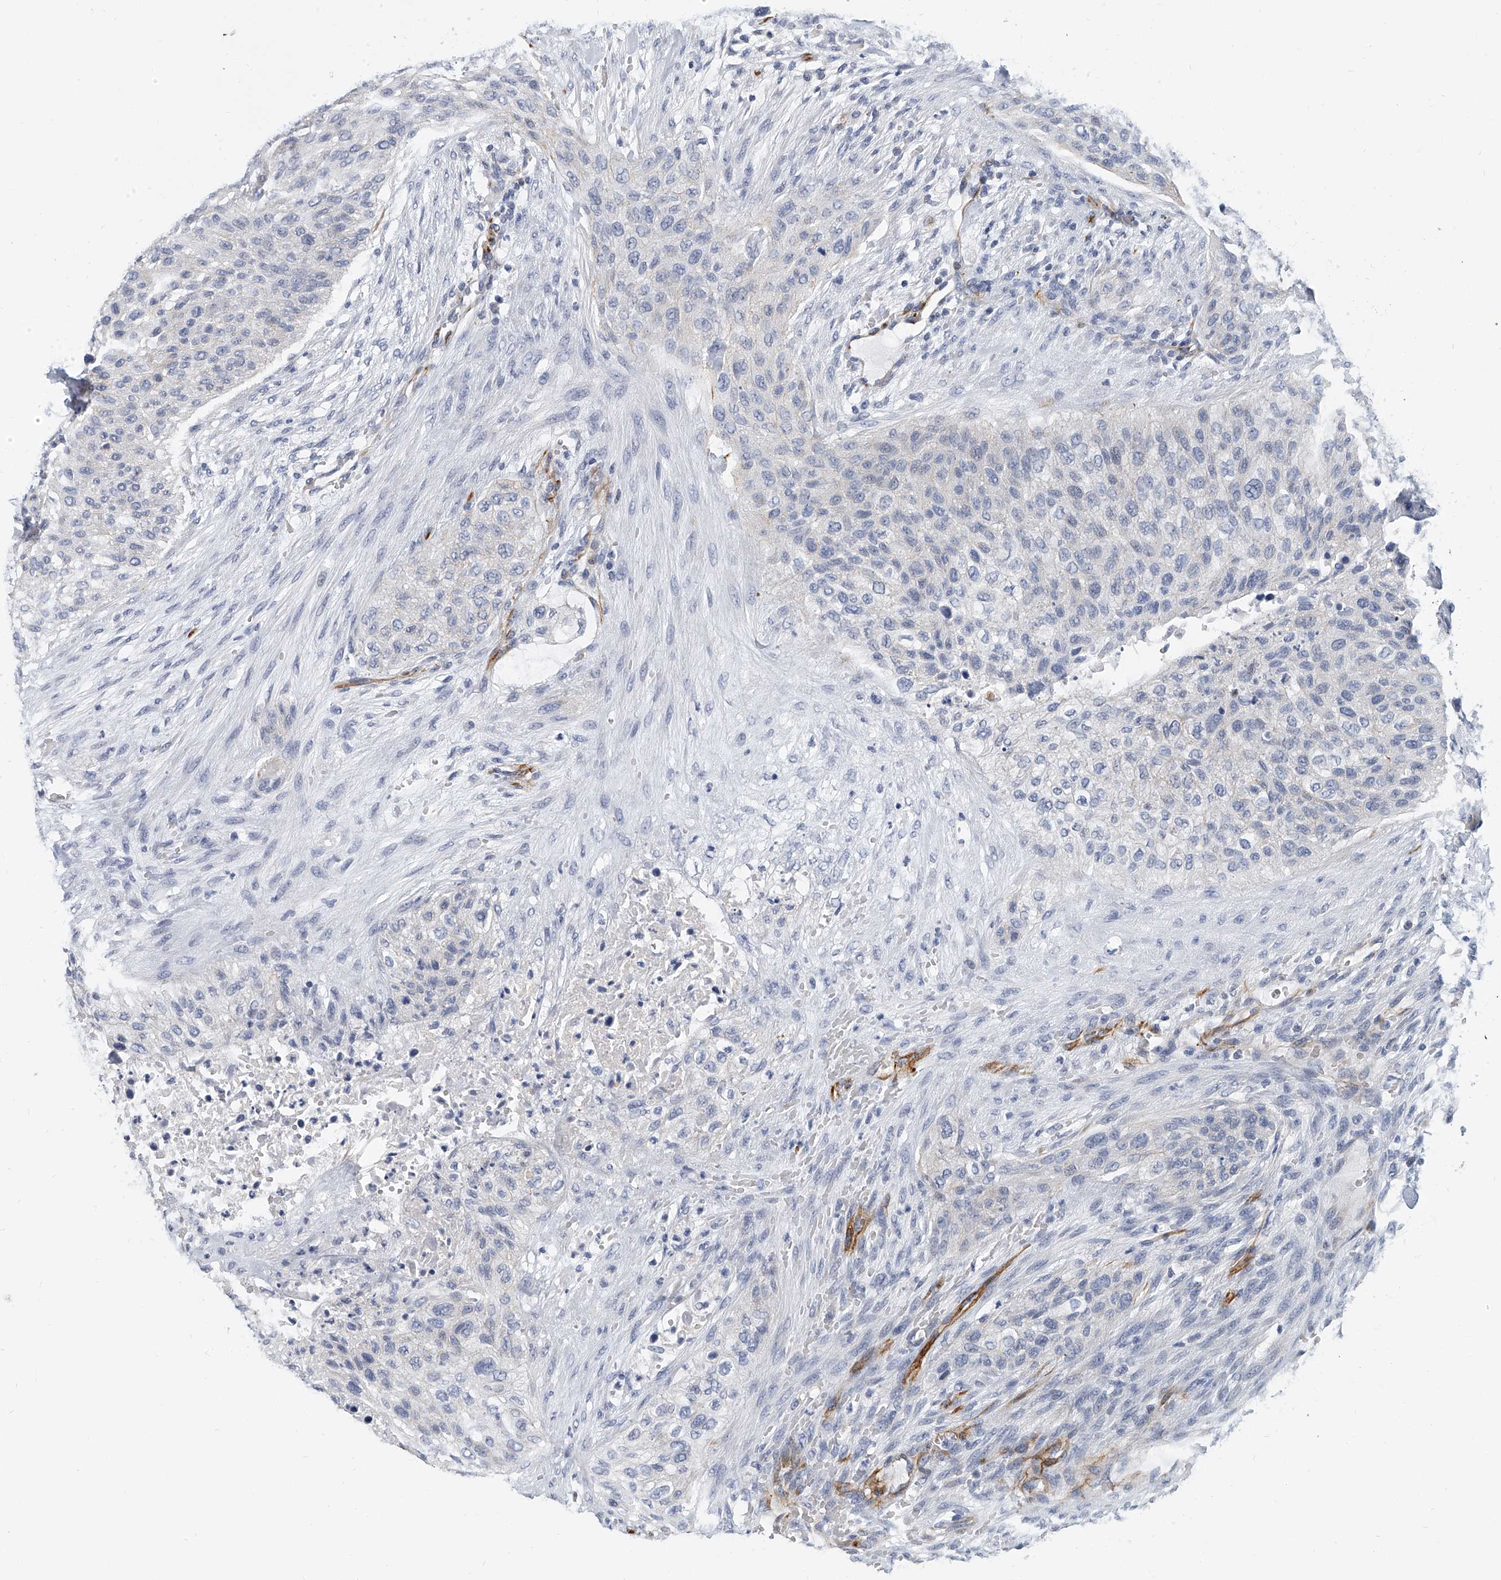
{"staining": {"intensity": "negative", "quantity": "none", "location": "none"}, "tissue": "urothelial cancer", "cell_type": "Tumor cells", "image_type": "cancer", "snomed": [{"axis": "morphology", "description": "Urothelial carcinoma, High grade"}, {"axis": "topography", "description": "Urinary bladder"}], "caption": "Immunohistochemical staining of human urothelial cancer displays no significant positivity in tumor cells.", "gene": "KIRREL1", "patient": {"sex": "male", "age": 35}}